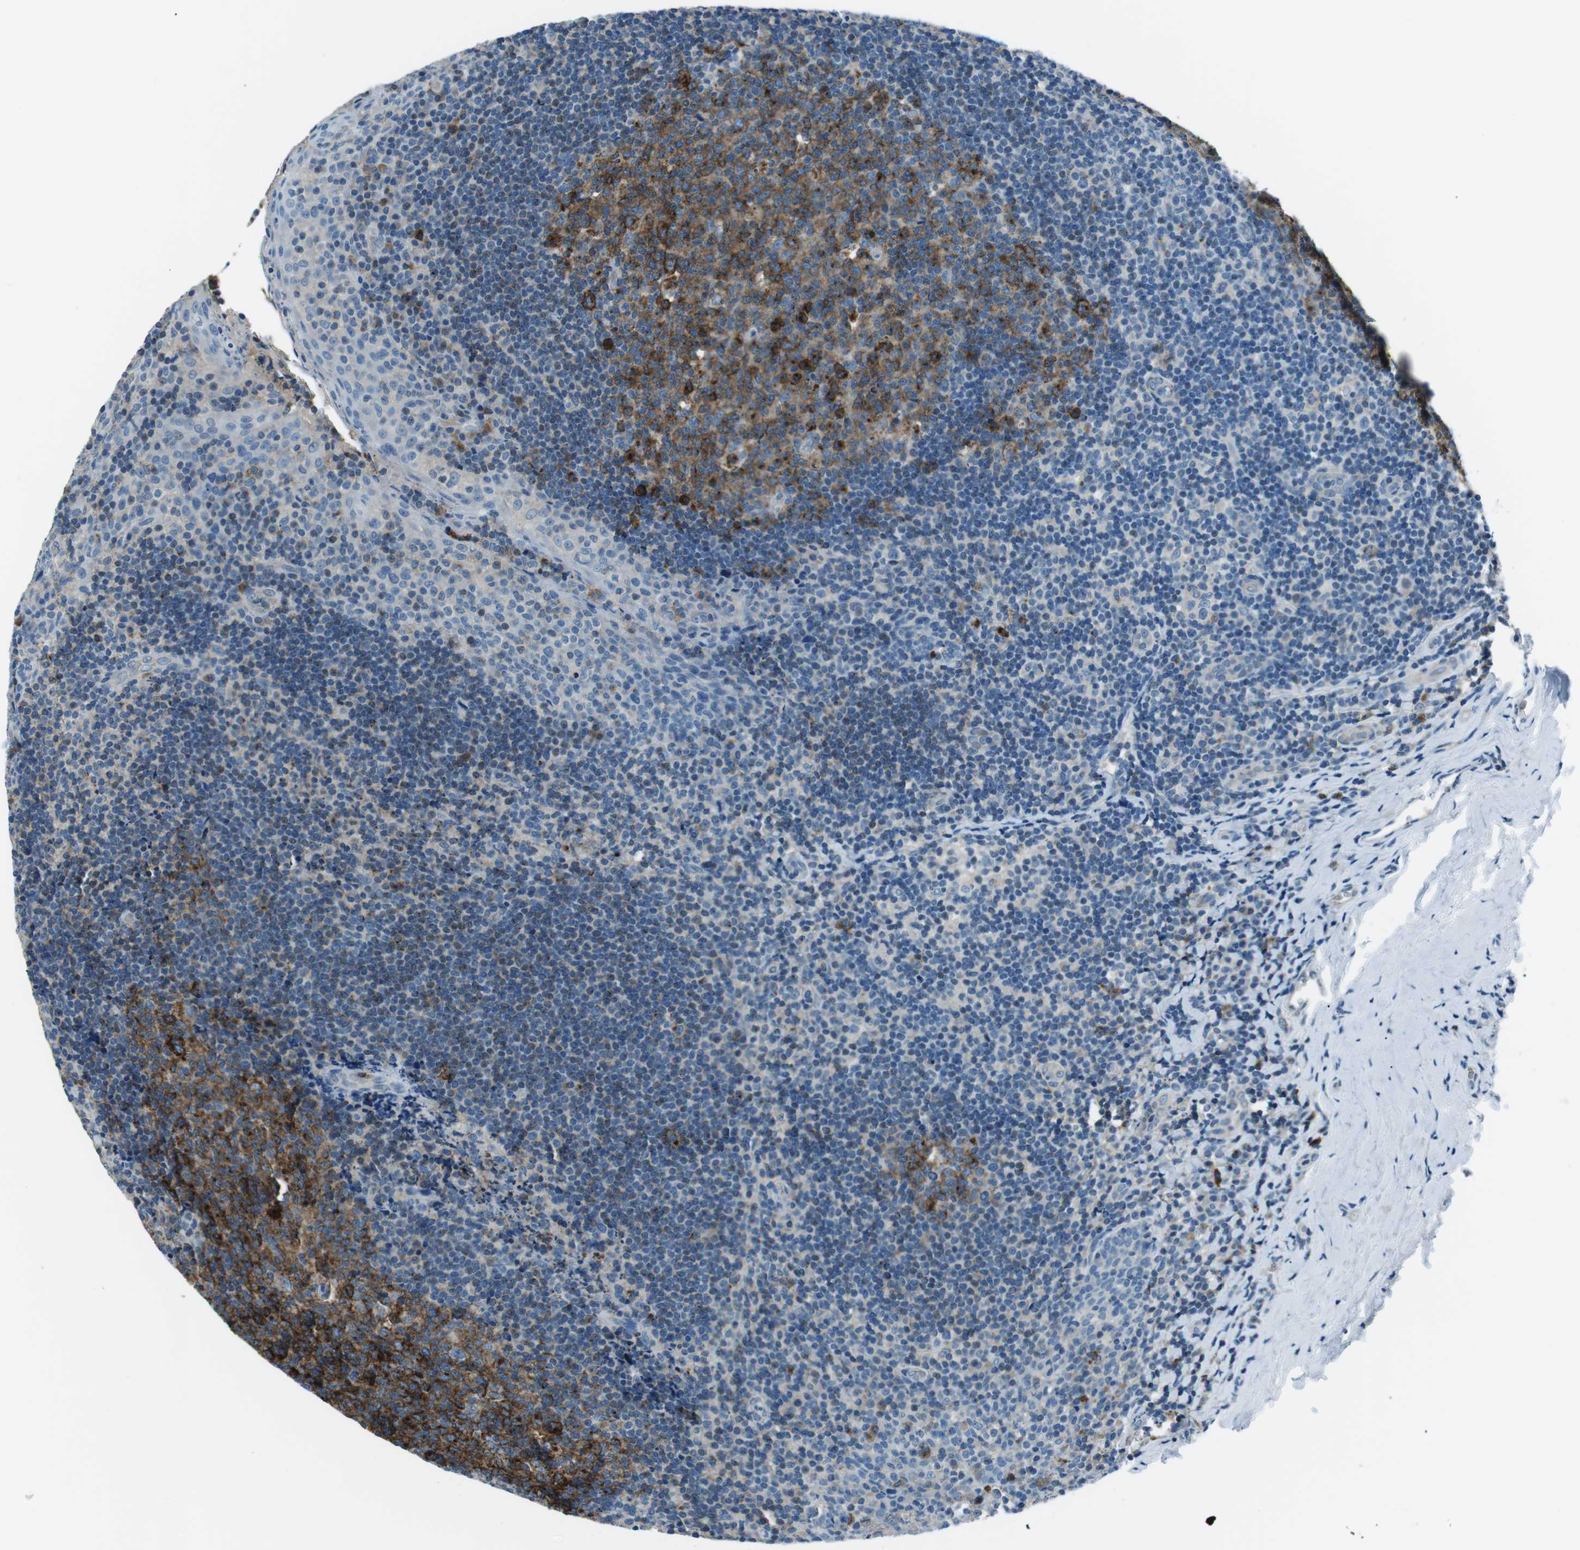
{"staining": {"intensity": "strong", "quantity": ">75%", "location": "cytoplasmic/membranous"}, "tissue": "tonsil", "cell_type": "Germinal center cells", "image_type": "normal", "snomed": [{"axis": "morphology", "description": "Normal tissue, NOS"}, {"axis": "topography", "description": "Tonsil"}], "caption": "Protein expression by immunohistochemistry (IHC) demonstrates strong cytoplasmic/membranous expression in about >75% of germinal center cells in benign tonsil.", "gene": "ST6GAL1", "patient": {"sex": "male", "age": 17}}